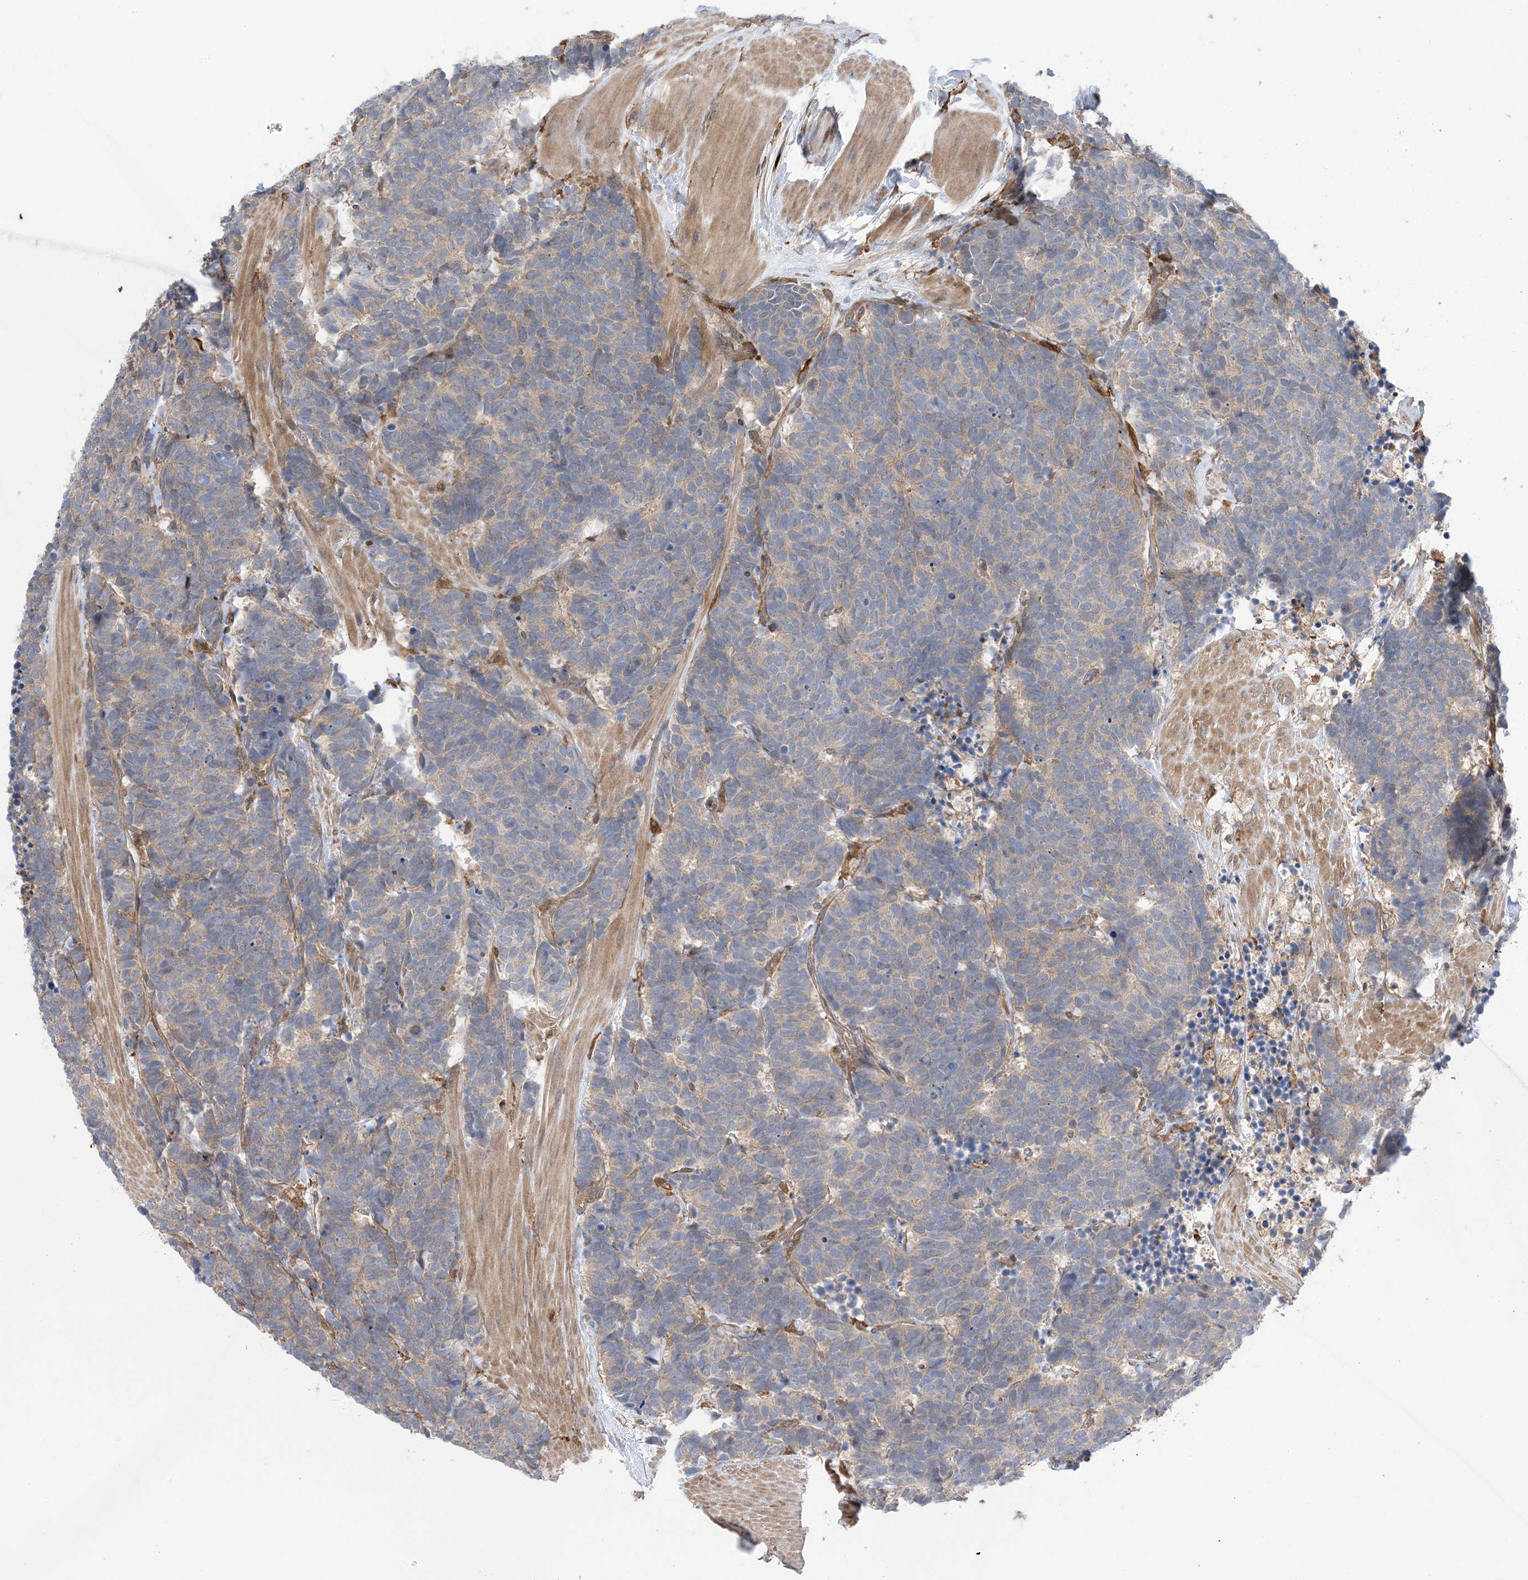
{"staining": {"intensity": "weak", "quantity": "<25%", "location": "cytoplasmic/membranous"}, "tissue": "carcinoid", "cell_type": "Tumor cells", "image_type": "cancer", "snomed": [{"axis": "morphology", "description": "Carcinoma, NOS"}, {"axis": "morphology", "description": "Carcinoid, malignant, NOS"}, {"axis": "topography", "description": "Urinary bladder"}], "caption": "DAB immunohistochemical staining of carcinoid exhibits no significant staining in tumor cells.", "gene": "HS1BP3", "patient": {"sex": "male", "age": 57}}